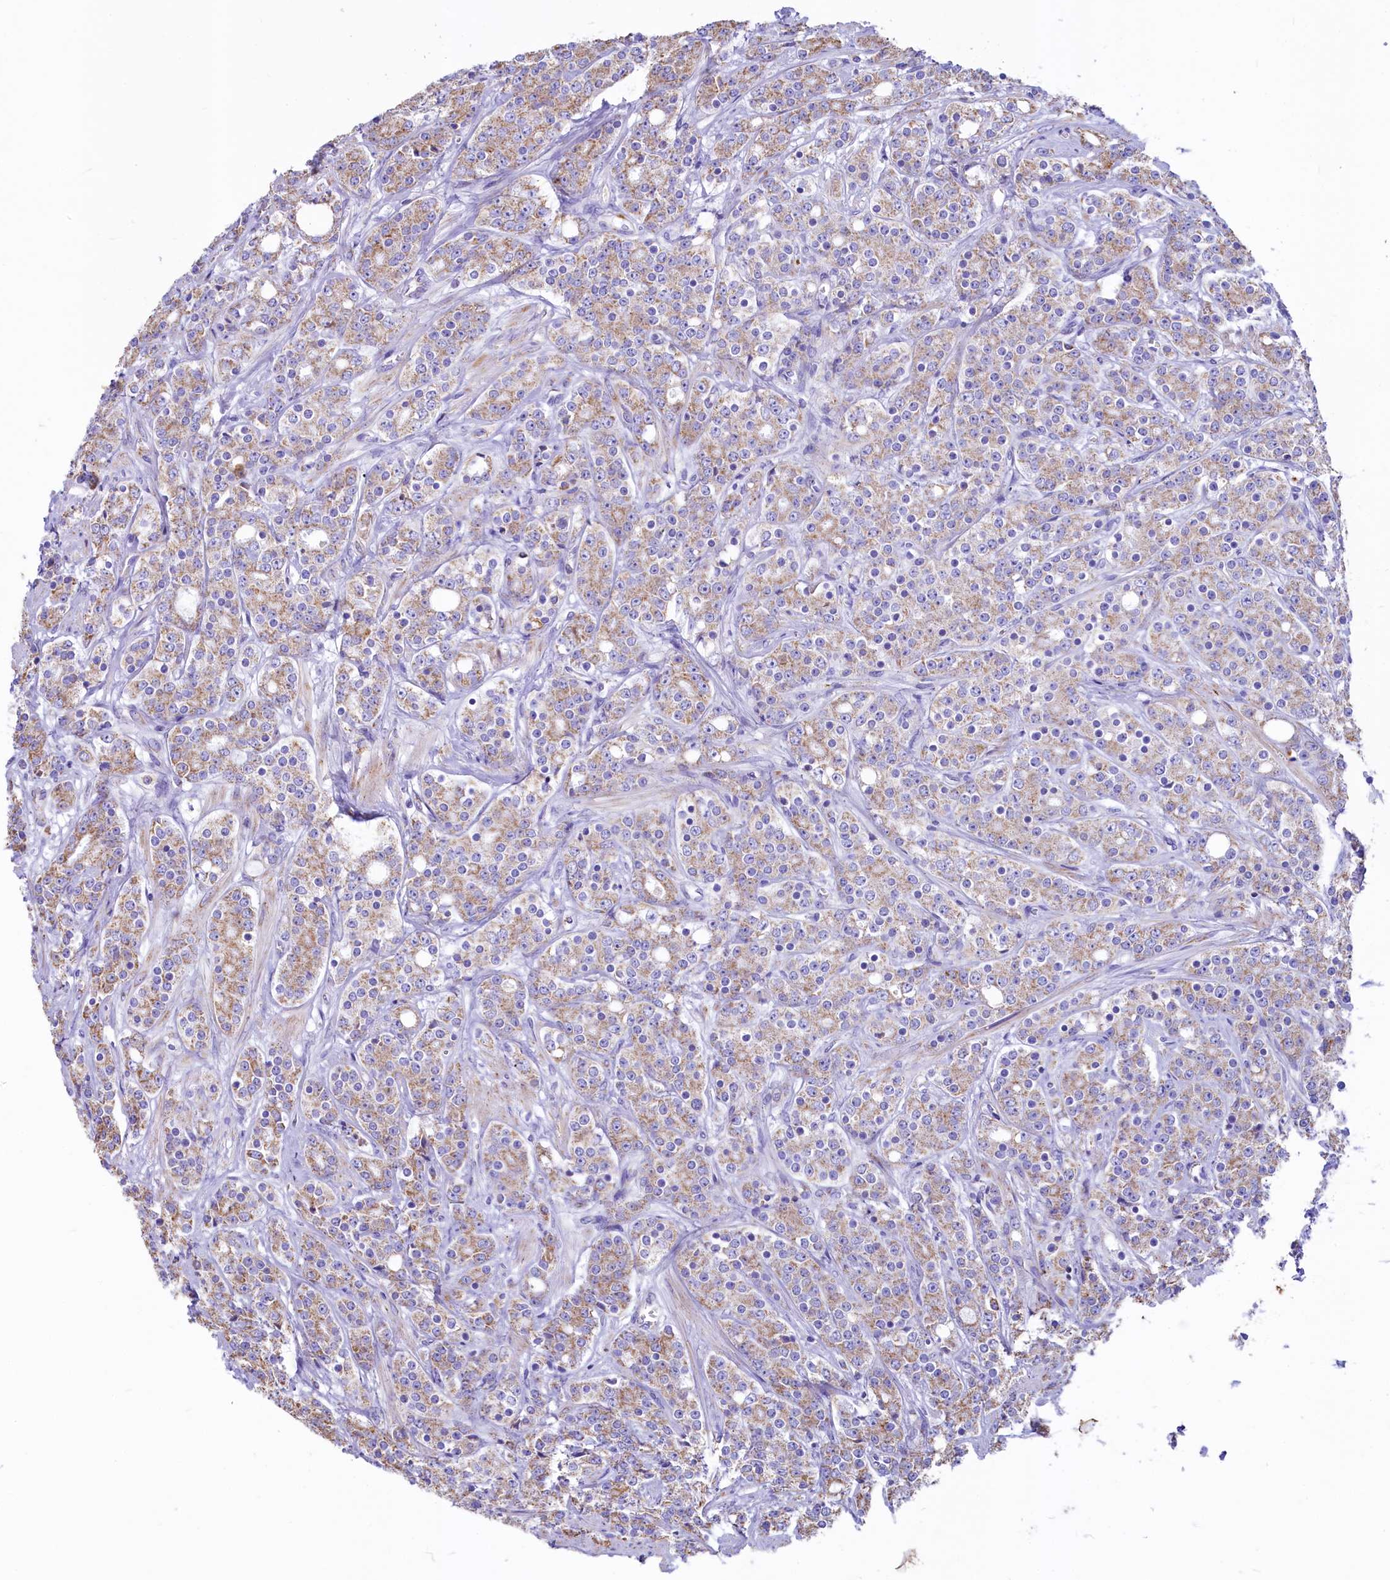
{"staining": {"intensity": "moderate", "quantity": "25%-75%", "location": "cytoplasmic/membranous"}, "tissue": "prostate cancer", "cell_type": "Tumor cells", "image_type": "cancer", "snomed": [{"axis": "morphology", "description": "Adenocarcinoma, High grade"}, {"axis": "topography", "description": "Prostate"}], "caption": "The photomicrograph reveals staining of prostate cancer (high-grade adenocarcinoma), revealing moderate cytoplasmic/membranous protein expression (brown color) within tumor cells. The staining was performed using DAB to visualize the protein expression in brown, while the nuclei were stained in blue with hematoxylin (Magnification: 20x).", "gene": "IDH3A", "patient": {"sex": "male", "age": 62}}